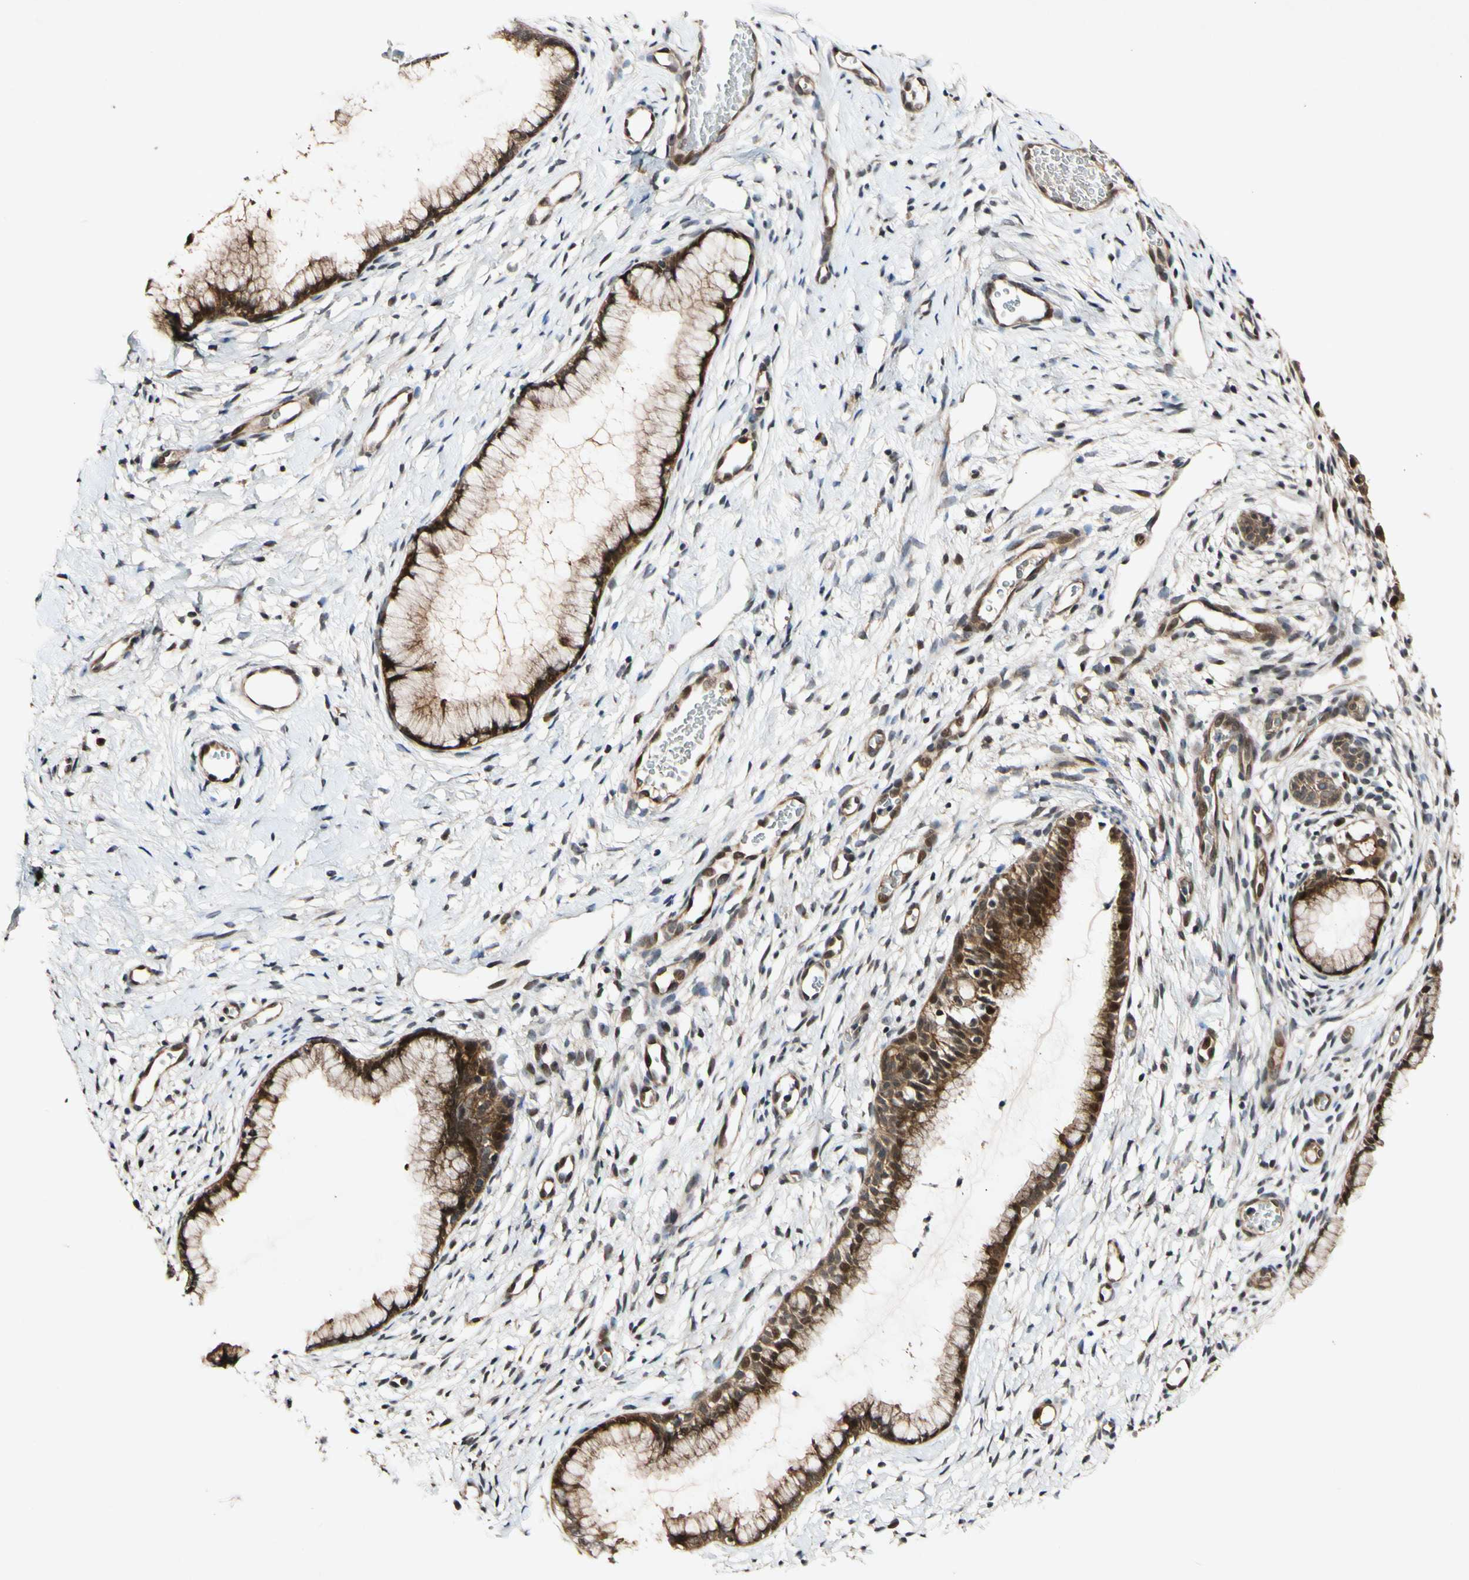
{"staining": {"intensity": "moderate", "quantity": ">75%", "location": "cytoplasmic/membranous,nuclear"}, "tissue": "cervix", "cell_type": "Glandular cells", "image_type": "normal", "snomed": [{"axis": "morphology", "description": "Normal tissue, NOS"}, {"axis": "topography", "description": "Cervix"}], "caption": "DAB (3,3'-diaminobenzidine) immunohistochemical staining of unremarkable cervix demonstrates moderate cytoplasmic/membranous,nuclear protein expression in approximately >75% of glandular cells. Nuclei are stained in blue.", "gene": "CSNK1E", "patient": {"sex": "female", "age": 65}}